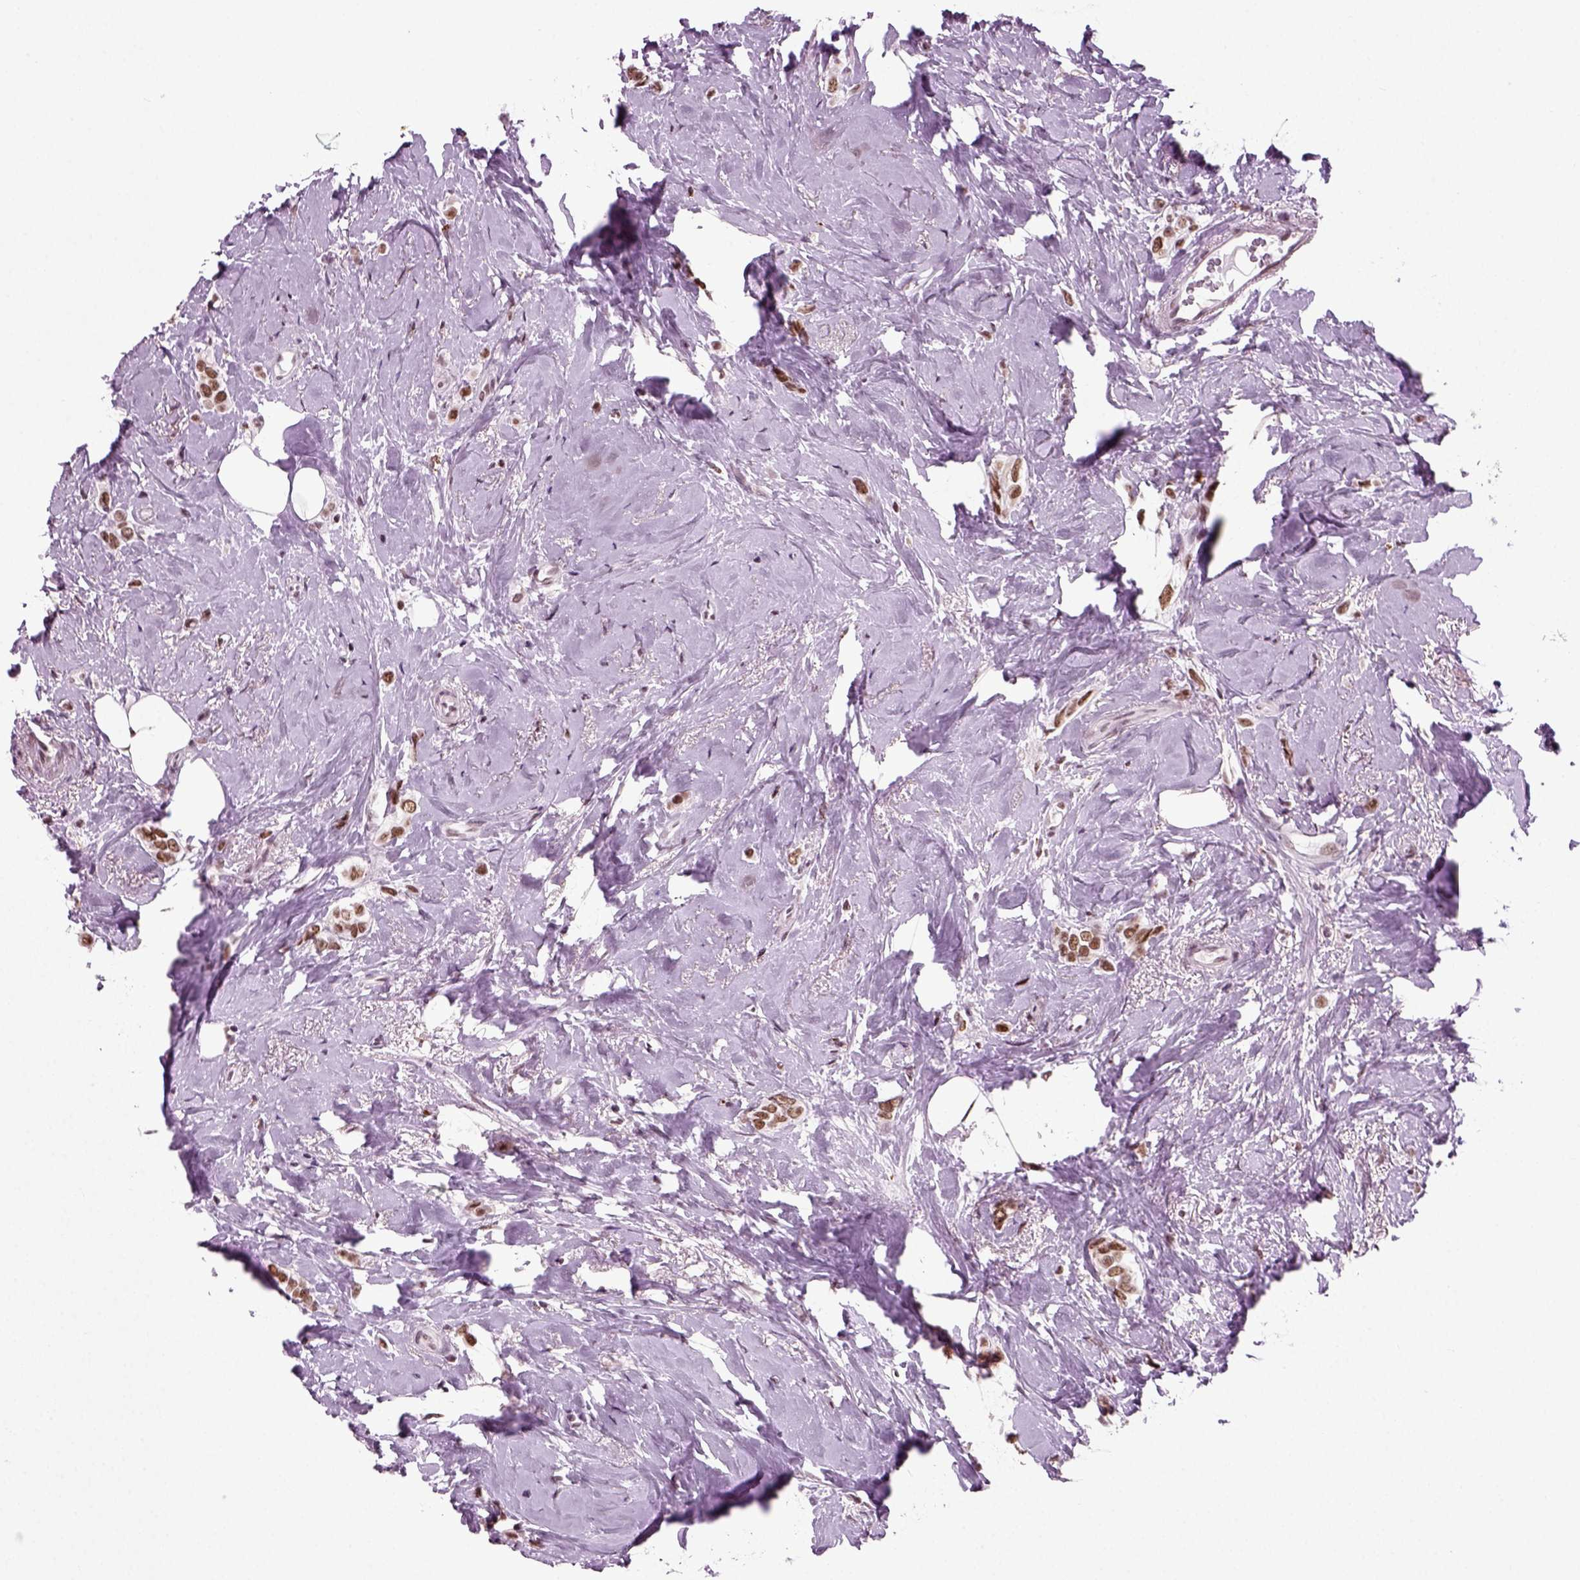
{"staining": {"intensity": "strong", "quantity": ">75%", "location": "nuclear"}, "tissue": "breast cancer", "cell_type": "Tumor cells", "image_type": "cancer", "snomed": [{"axis": "morphology", "description": "Lobular carcinoma"}, {"axis": "topography", "description": "Breast"}], "caption": "Immunohistochemistry (IHC) image of neoplastic tissue: human breast cancer (lobular carcinoma) stained using immunohistochemistry (IHC) displays high levels of strong protein expression localized specifically in the nuclear of tumor cells, appearing as a nuclear brown color.", "gene": "RCOR3", "patient": {"sex": "female", "age": 66}}